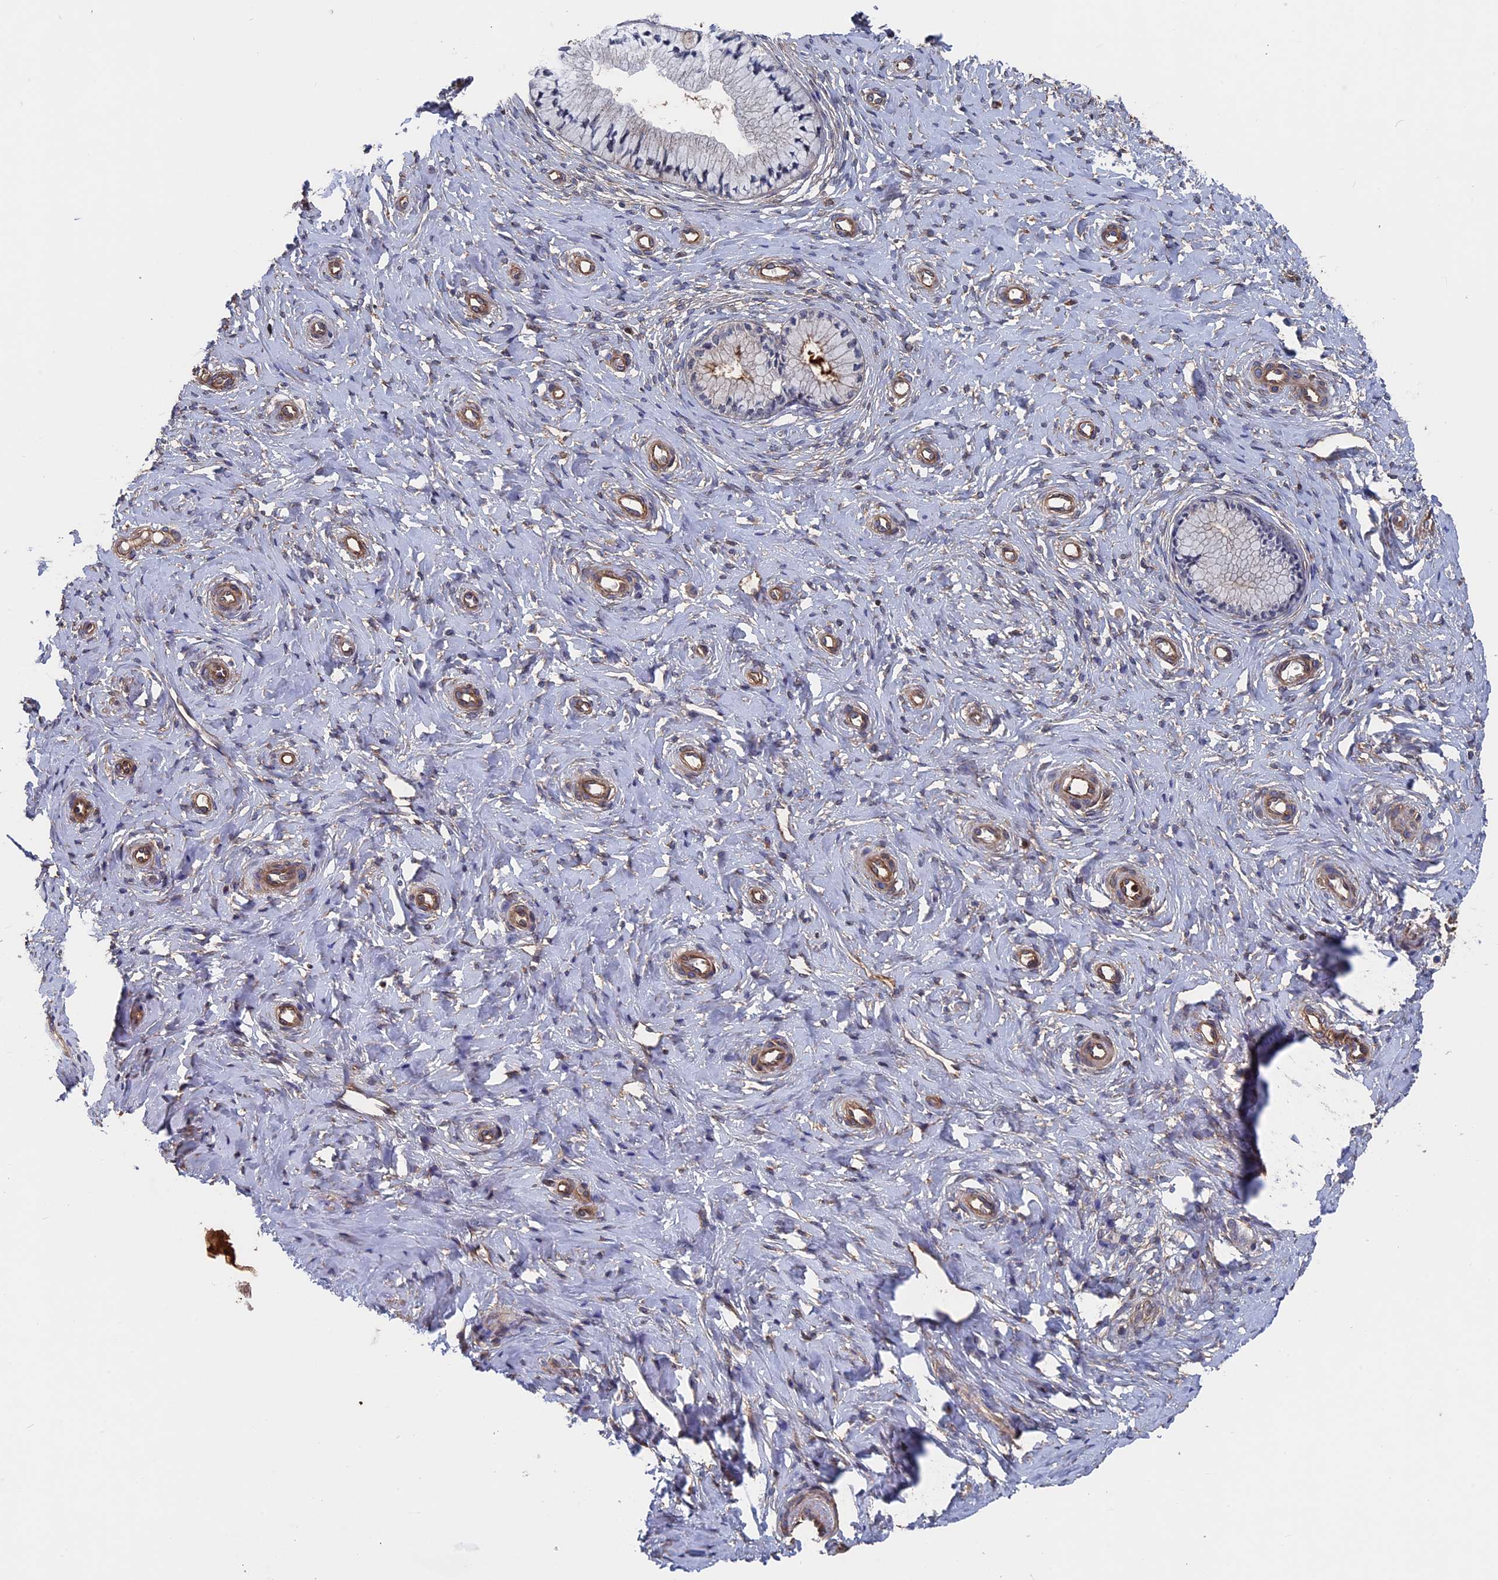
{"staining": {"intensity": "weak", "quantity": "25%-75%", "location": "cytoplasmic/membranous"}, "tissue": "cervix", "cell_type": "Glandular cells", "image_type": "normal", "snomed": [{"axis": "morphology", "description": "Normal tissue, NOS"}, {"axis": "topography", "description": "Cervix"}], "caption": "The immunohistochemical stain labels weak cytoplasmic/membranous staining in glandular cells of normal cervix. Using DAB (3,3'-diaminobenzidine) (brown) and hematoxylin (blue) stains, captured at high magnification using brightfield microscopy.", "gene": "RPUSD1", "patient": {"sex": "female", "age": 36}}